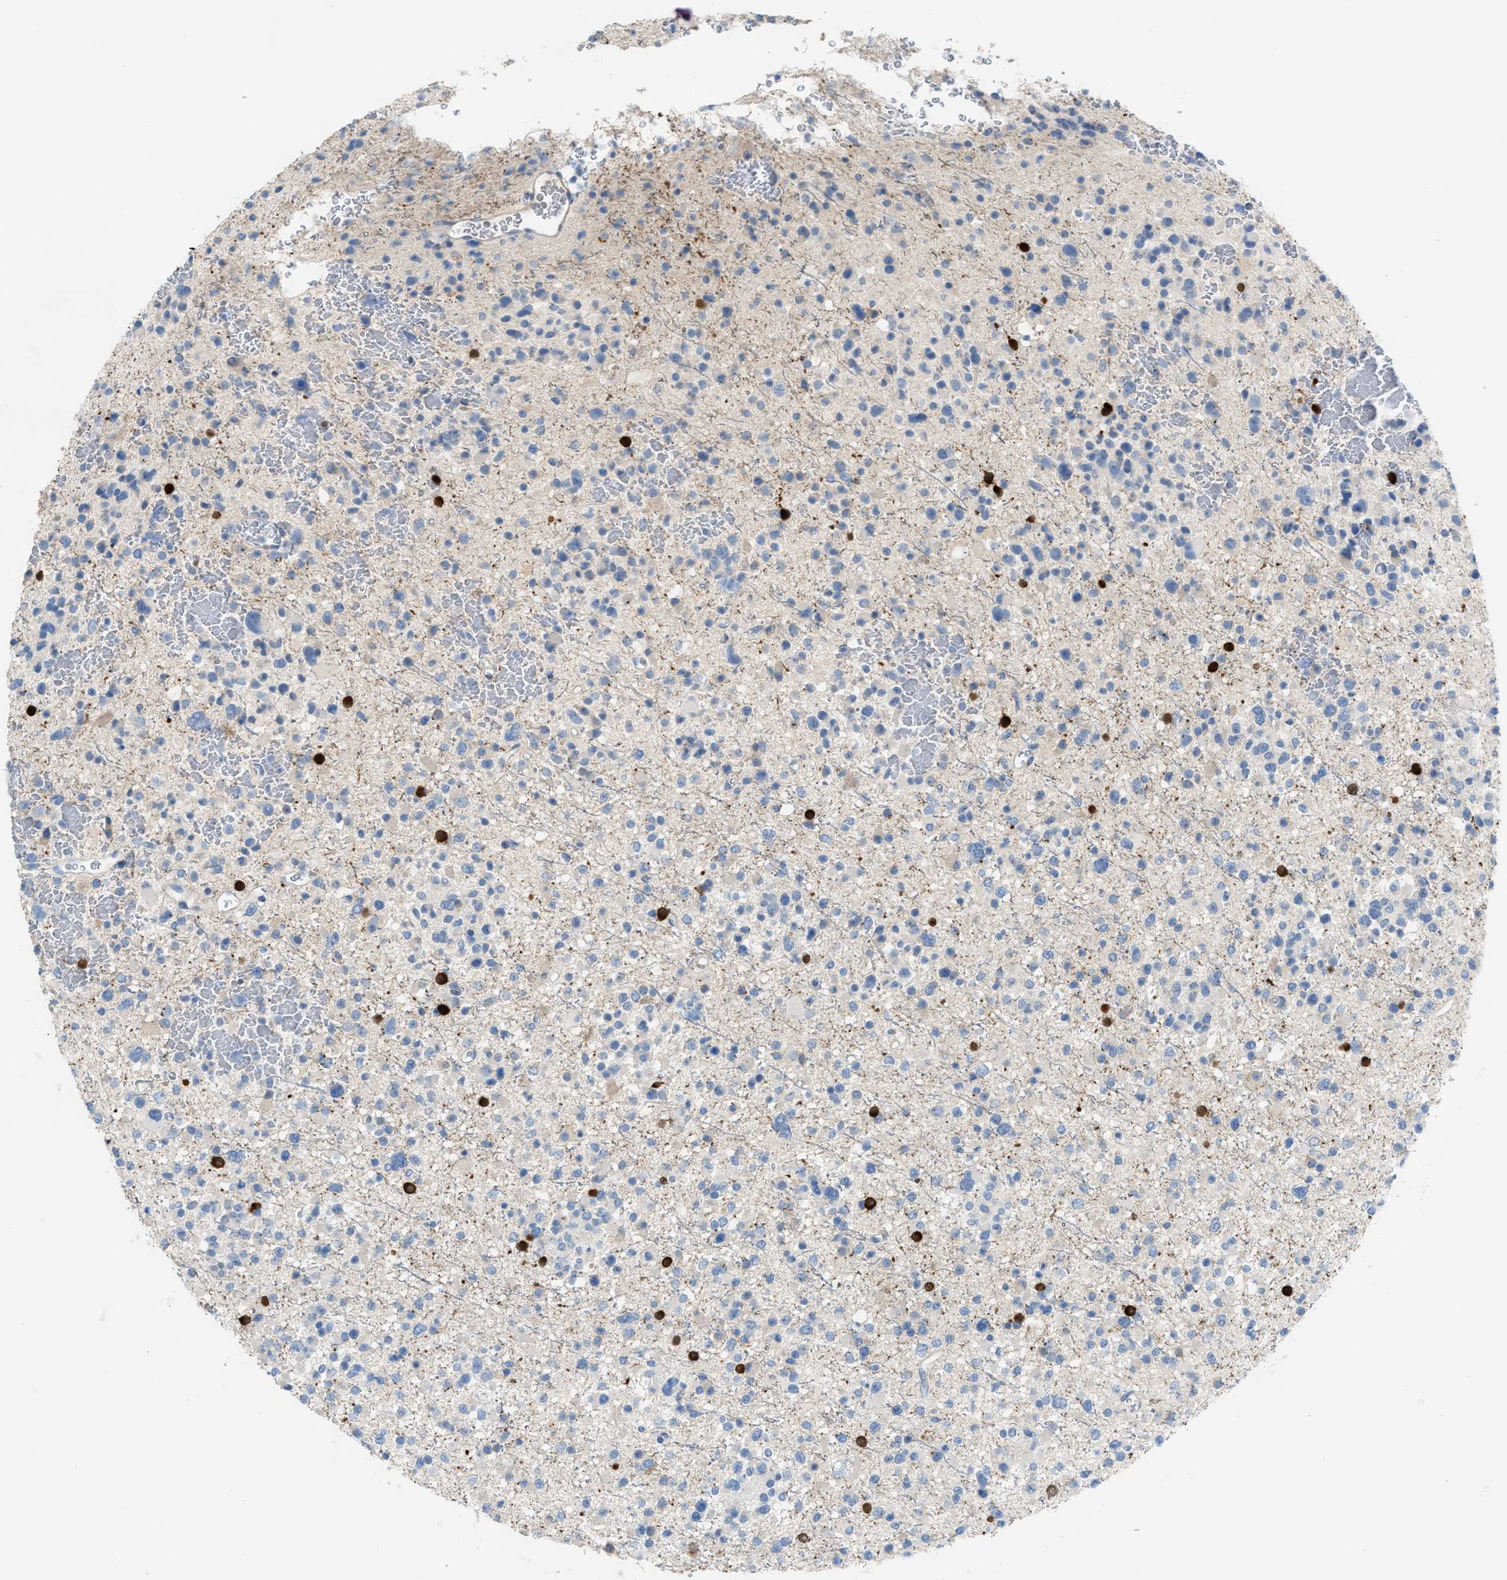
{"staining": {"intensity": "negative", "quantity": "none", "location": "none"}, "tissue": "glioma", "cell_type": "Tumor cells", "image_type": "cancer", "snomed": [{"axis": "morphology", "description": "Glioma, malignant, Low grade"}, {"axis": "topography", "description": "Brain"}], "caption": "Protein analysis of glioma demonstrates no significant expression in tumor cells.", "gene": "ASPA", "patient": {"sex": "female", "age": 22}}